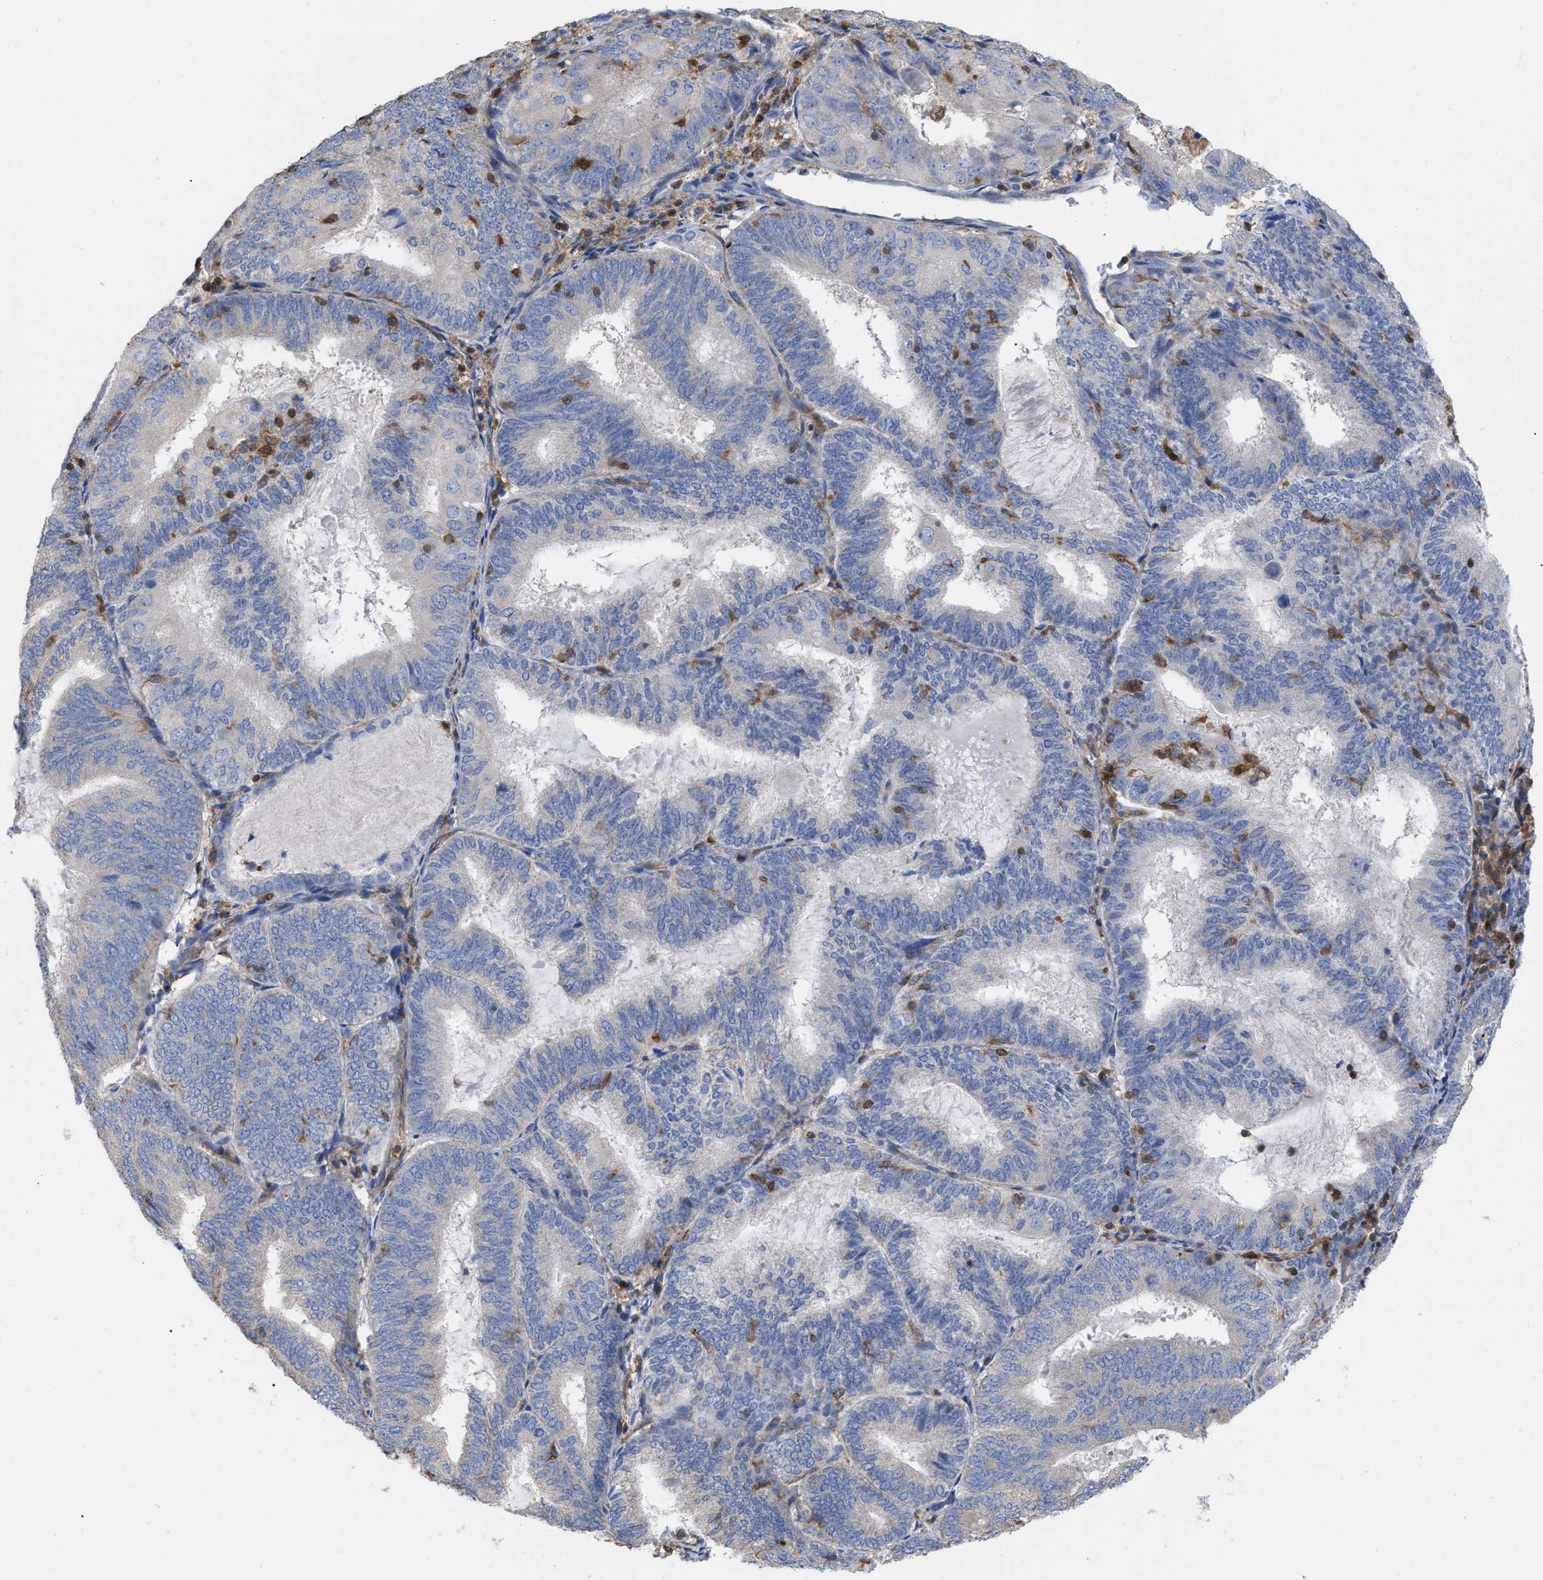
{"staining": {"intensity": "negative", "quantity": "none", "location": "none"}, "tissue": "endometrial cancer", "cell_type": "Tumor cells", "image_type": "cancer", "snomed": [{"axis": "morphology", "description": "Adenocarcinoma, NOS"}, {"axis": "topography", "description": "Endometrium"}], "caption": "Tumor cells are negative for brown protein staining in adenocarcinoma (endometrial).", "gene": "GIMAP4", "patient": {"sex": "female", "age": 81}}